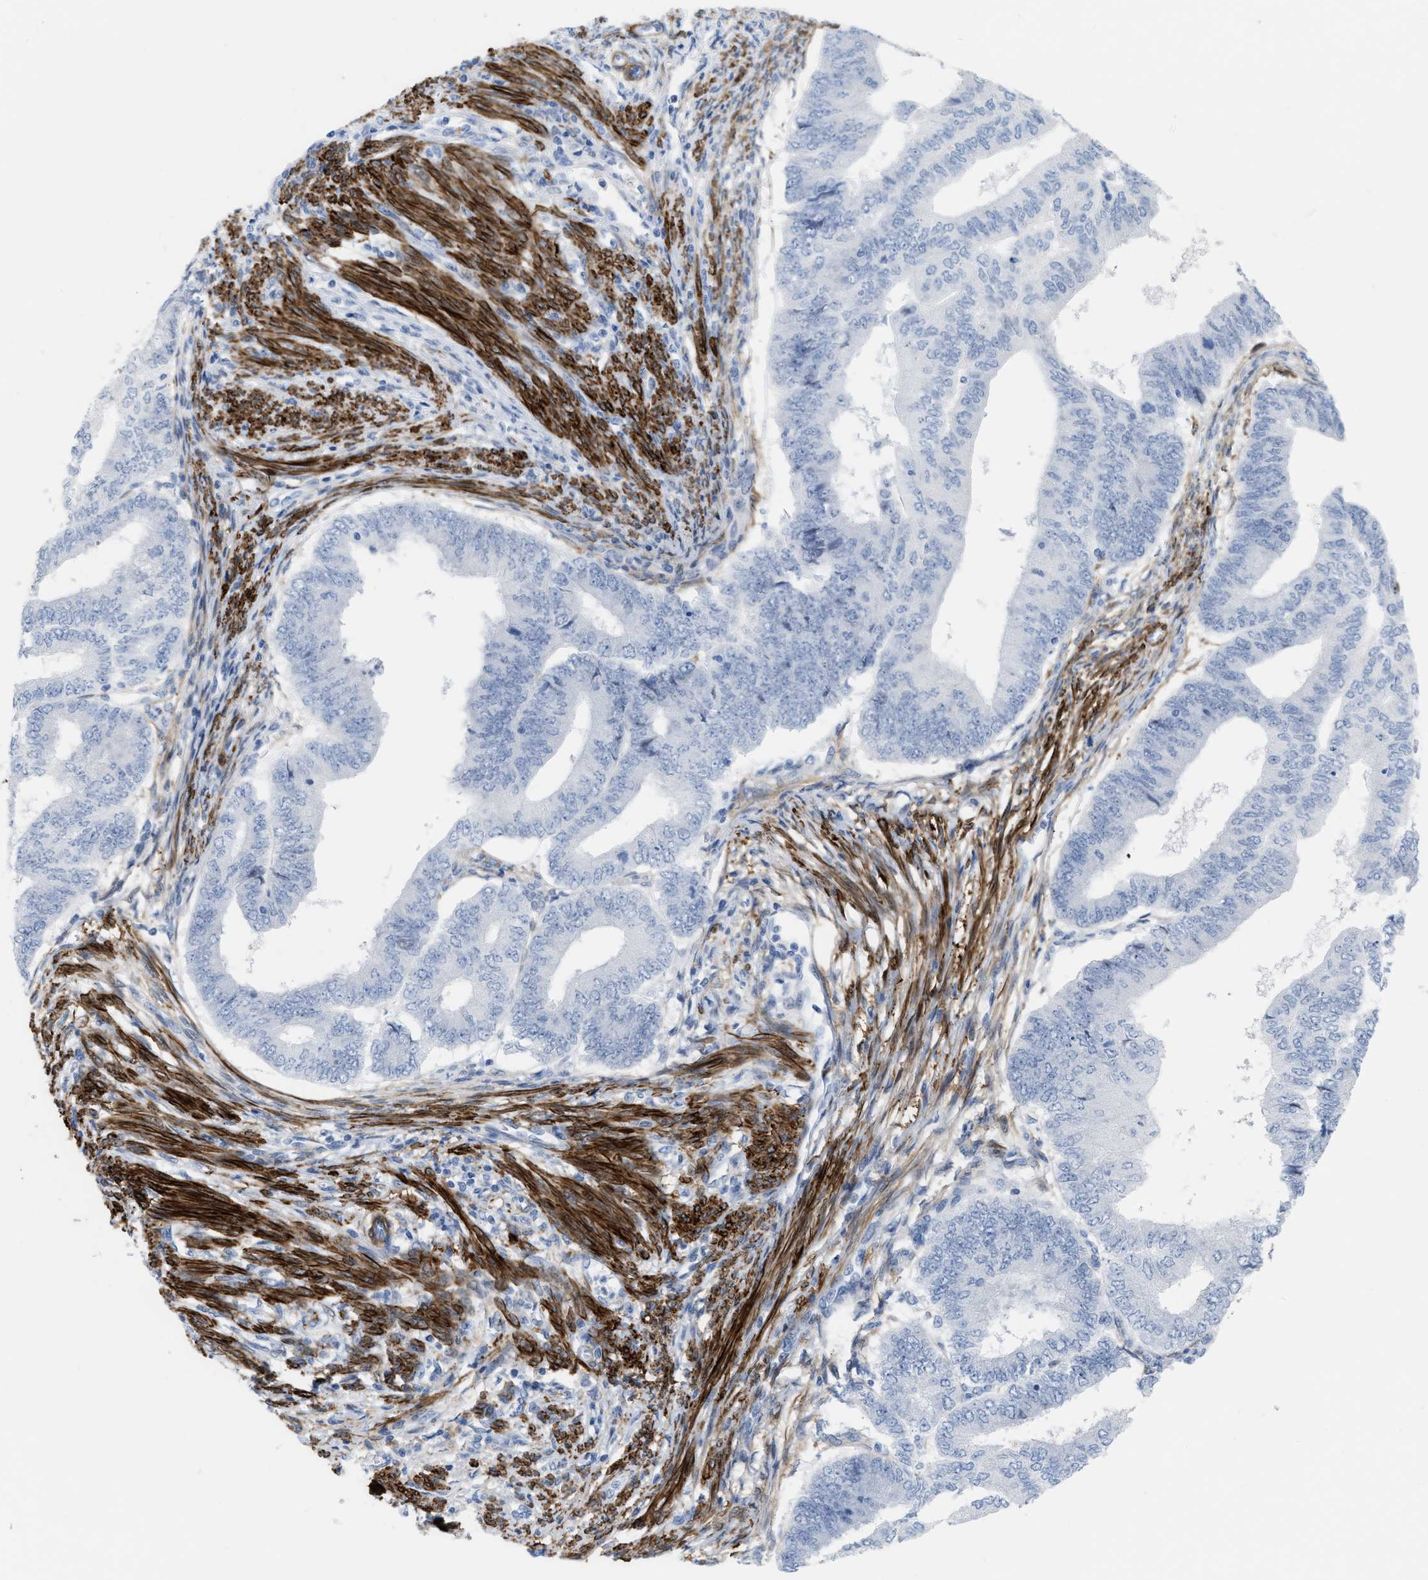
{"staining": {"intensity": "negative", "quantity": "none", "location": "none"}, "tissue": "endometrial cancer", "cell_type": "Tumor cells", "image_type": "cancer", "snomed": [{"axis": "morphology", "description": "Polyp, NOS"}, {"axis": "morphology", "description": "Adenocarcinoma, NOS"}, {"axis": "morphology", "description": "Adenoma, NOS"}, {"axis": "topography", "description": "Endometrium"}], "caption": "This is an immunohistochemistry photomicrograph of endometrial cancer (polyp). There is no staining in tumor cells.", "gene": "TAGLN", "patient": {"sex": "female", "age": 79}}